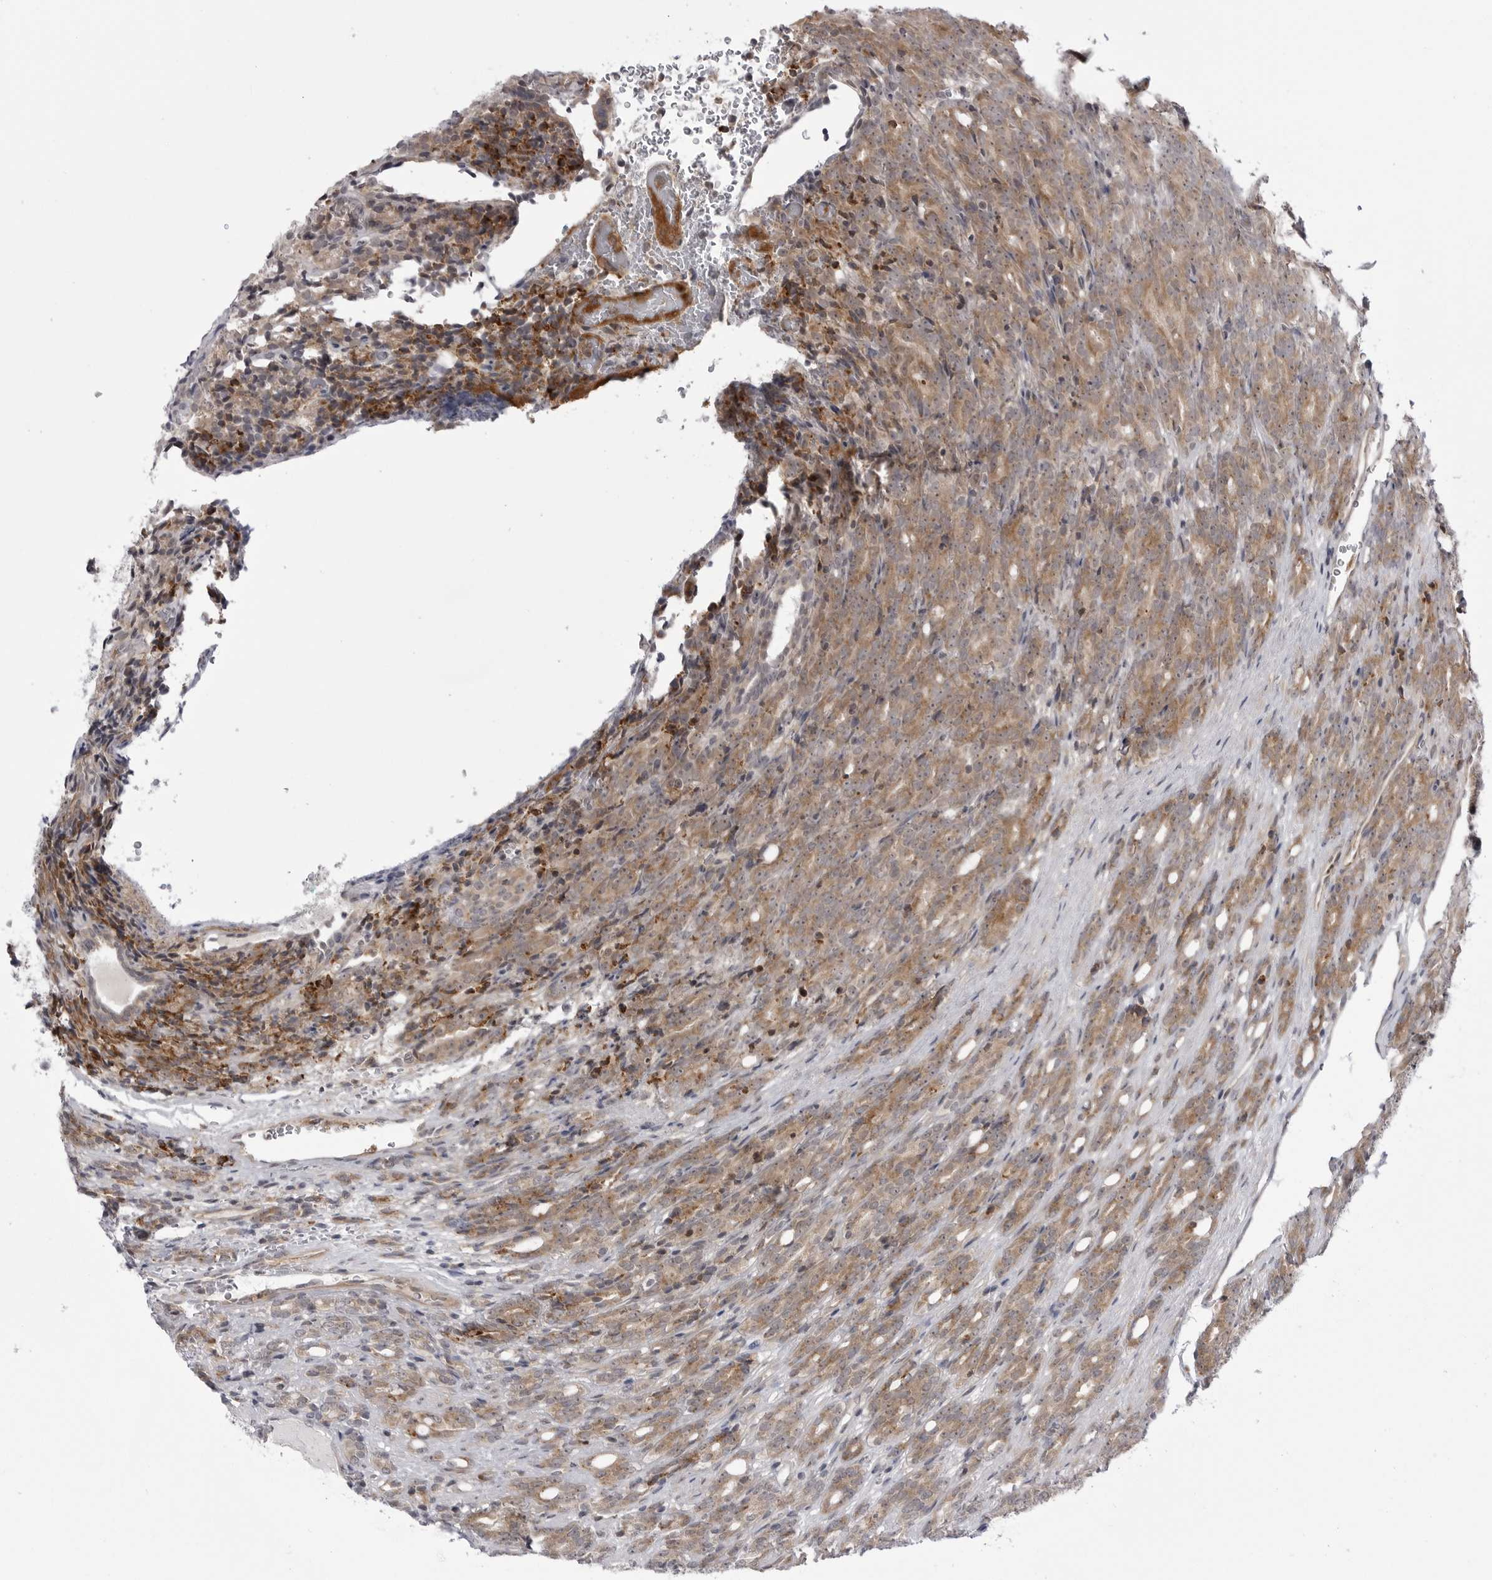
{"staining": {"intensity": "moderate", "quantity": ">75%", "location": "cytoplasmic/membranous"}, "tissue": "prostate cancer", "cell_type": "Tumor cells", "image_type": "cancer", "snomed": [{"axis": "morphology", "description": "Adenocarcinoma, High grade"}, {"axis": "topography", "description": "Prostate"}], "caption": "The photomicrograph displays staining of prostate cancer (high-grade adenocarcinoma), revealing moderate cytoplasmic/membranous protein staining (brown color) within tumor cells.", "gene": "CCDC18", "patient": {"sex": "male", "age": 62}}